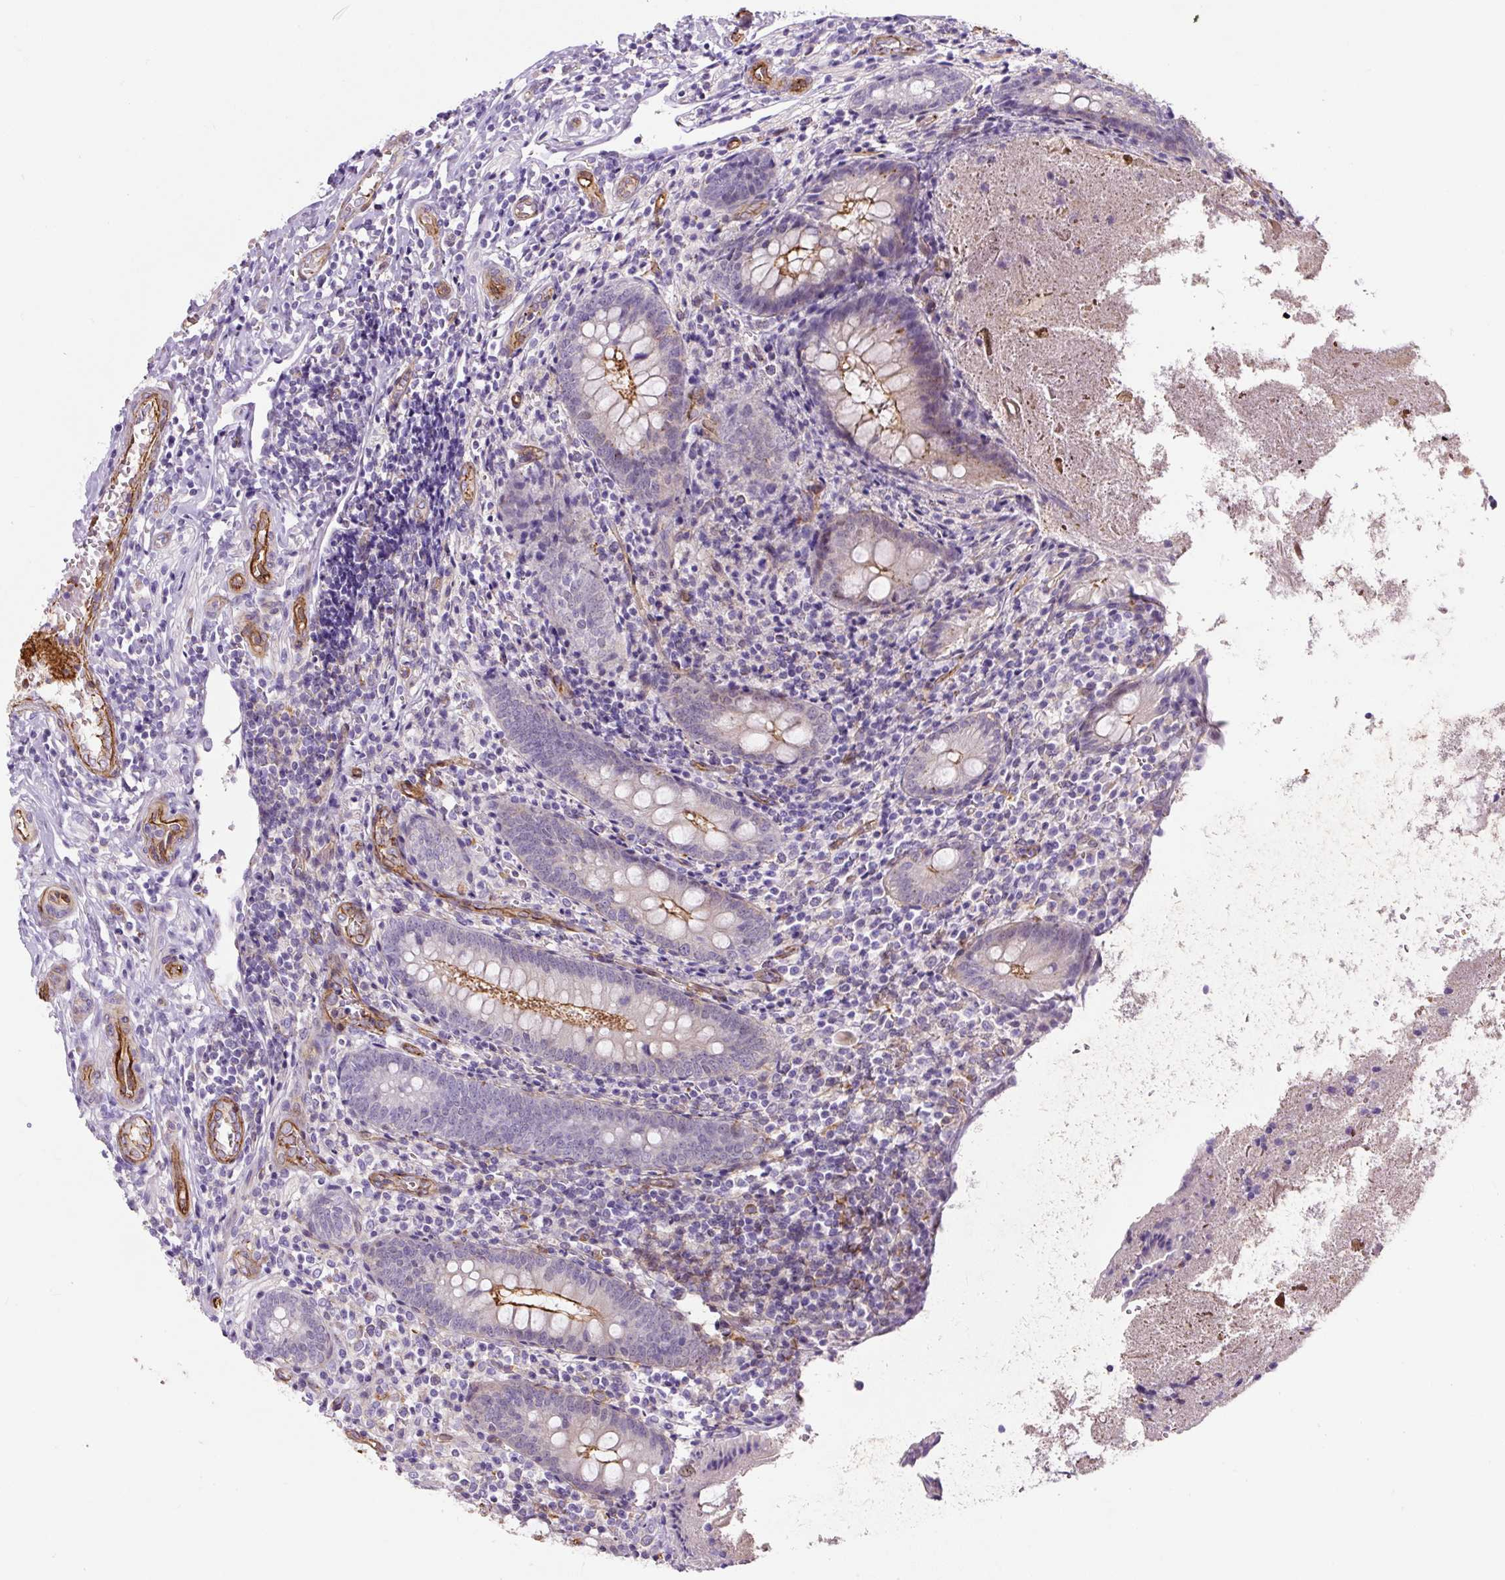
{"staining": {"intensity": "moderate", "quantity": "<25%", "location": "cytoplasmic/membranous"}, "tissue": "appendix", "cell_type": "Glandular cells", "image_type": "normal", "snomed": [{"axis": "morphology", "description": "Normal tissue, NOS"}, {"axis": "topography", "description": "Appendix"}], "caption": "The micrograph exhibits a brown stain indicating the presence of a protein in the cytoplasmic/membranous of glandular cells in appendix.", "gene": "B3GALT5", "patient": {"sex": "female", "age": 17}}